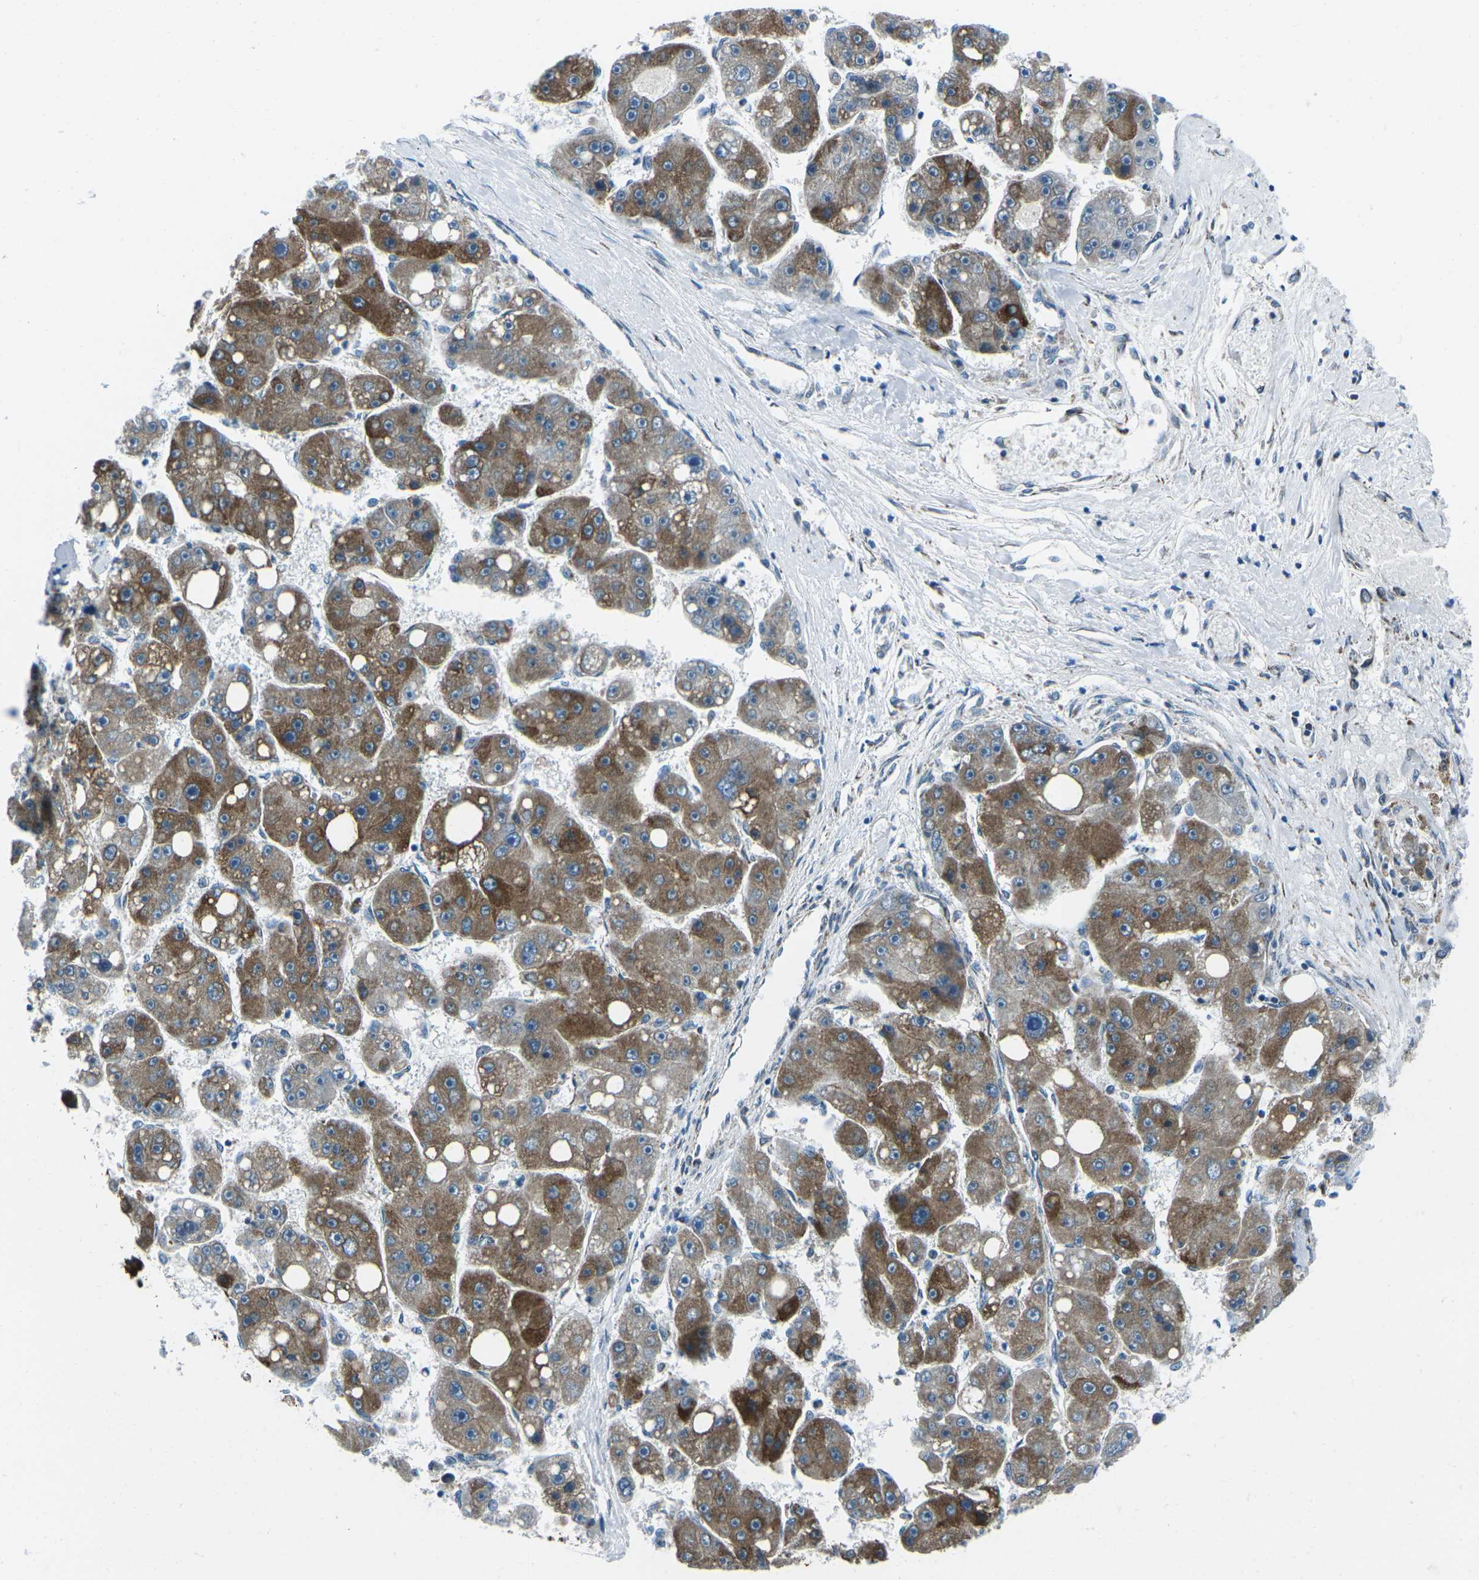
{"staining": {"intensity": "moderate", "quantity": ">75%", "location": "cytoplasmic/membranous"}, "tissue": "liver cancer", "cell_type": "Tumor cells", "image_type": "cancer", "snomed": [{"axis": "morphology", "description": "Carcinoma, Hepatocellular, NOS"}, {"axis": "topography", "description": "Liver"}], "caption": "A brown stain labels moderate cytoplasmic/membranous positivity of a protein in human liver cancer (hepatocellular carcinoma) tumor cells.", "gene": "RFESD", "patient": {"sex": "female", "age": 61}}